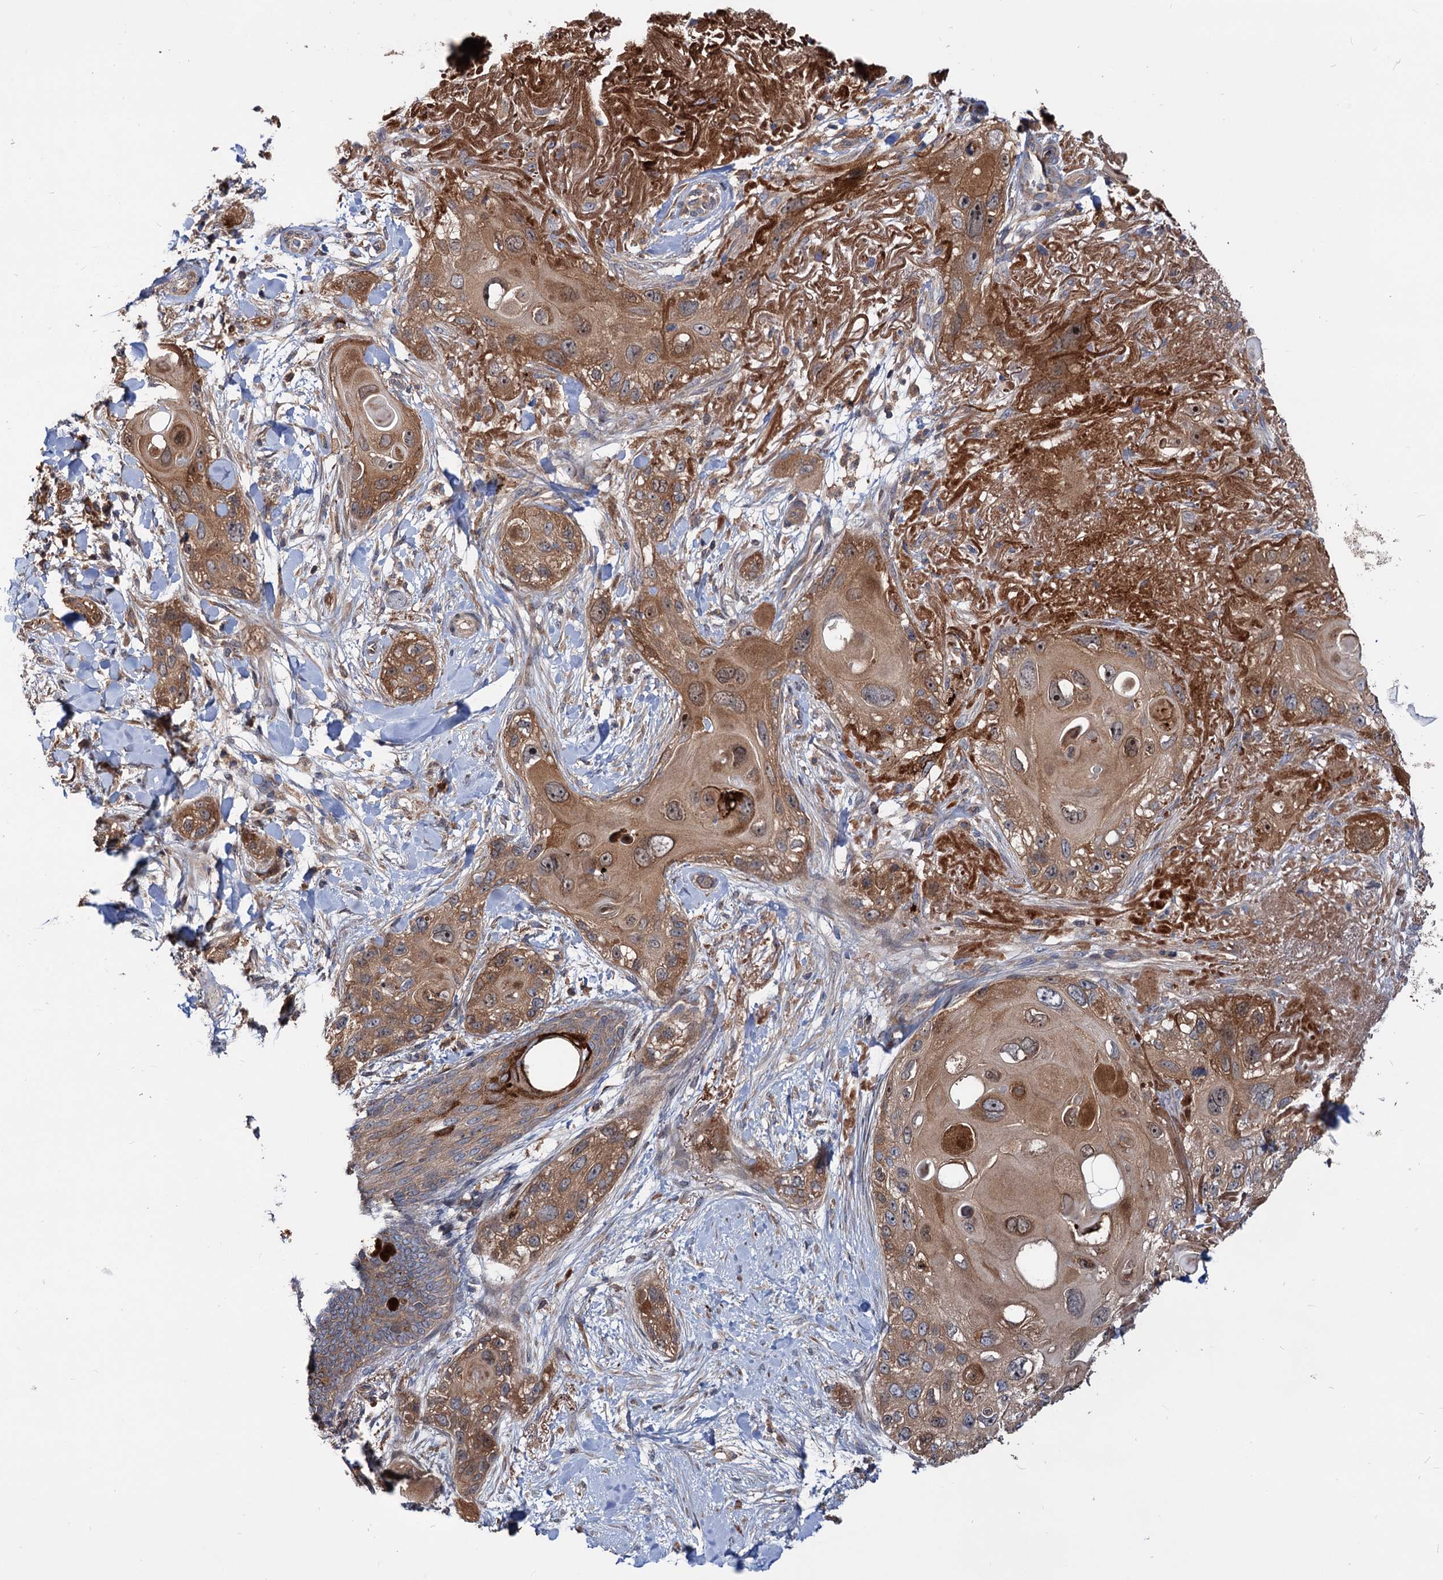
{"staining": {"intensity": "moderate", "quantity": ">75%", "location": "cytoplasmic/membranous"}, "tissue": "skin cancer", "cell_type": "Tumor cells", "image_type": "cancer", "snomed": [{"axis": "morphology", "description": "Normal tissue, NOS"}, {"axis": "morphology", "description": "Squamous cell carcinoma, NOS"}, {"axis": "topography", "description": "Skin"}], "caption": "Immunohistochemistry (DAB (3,3'-diaminobenzidine)) staining of human skin cancer demonstrates moderate cytoplasmic/membranous protein expression in approximately >75% of tumor cells.", "gene": "RNF111", "patient": {"sex": "male", "age": 72}}